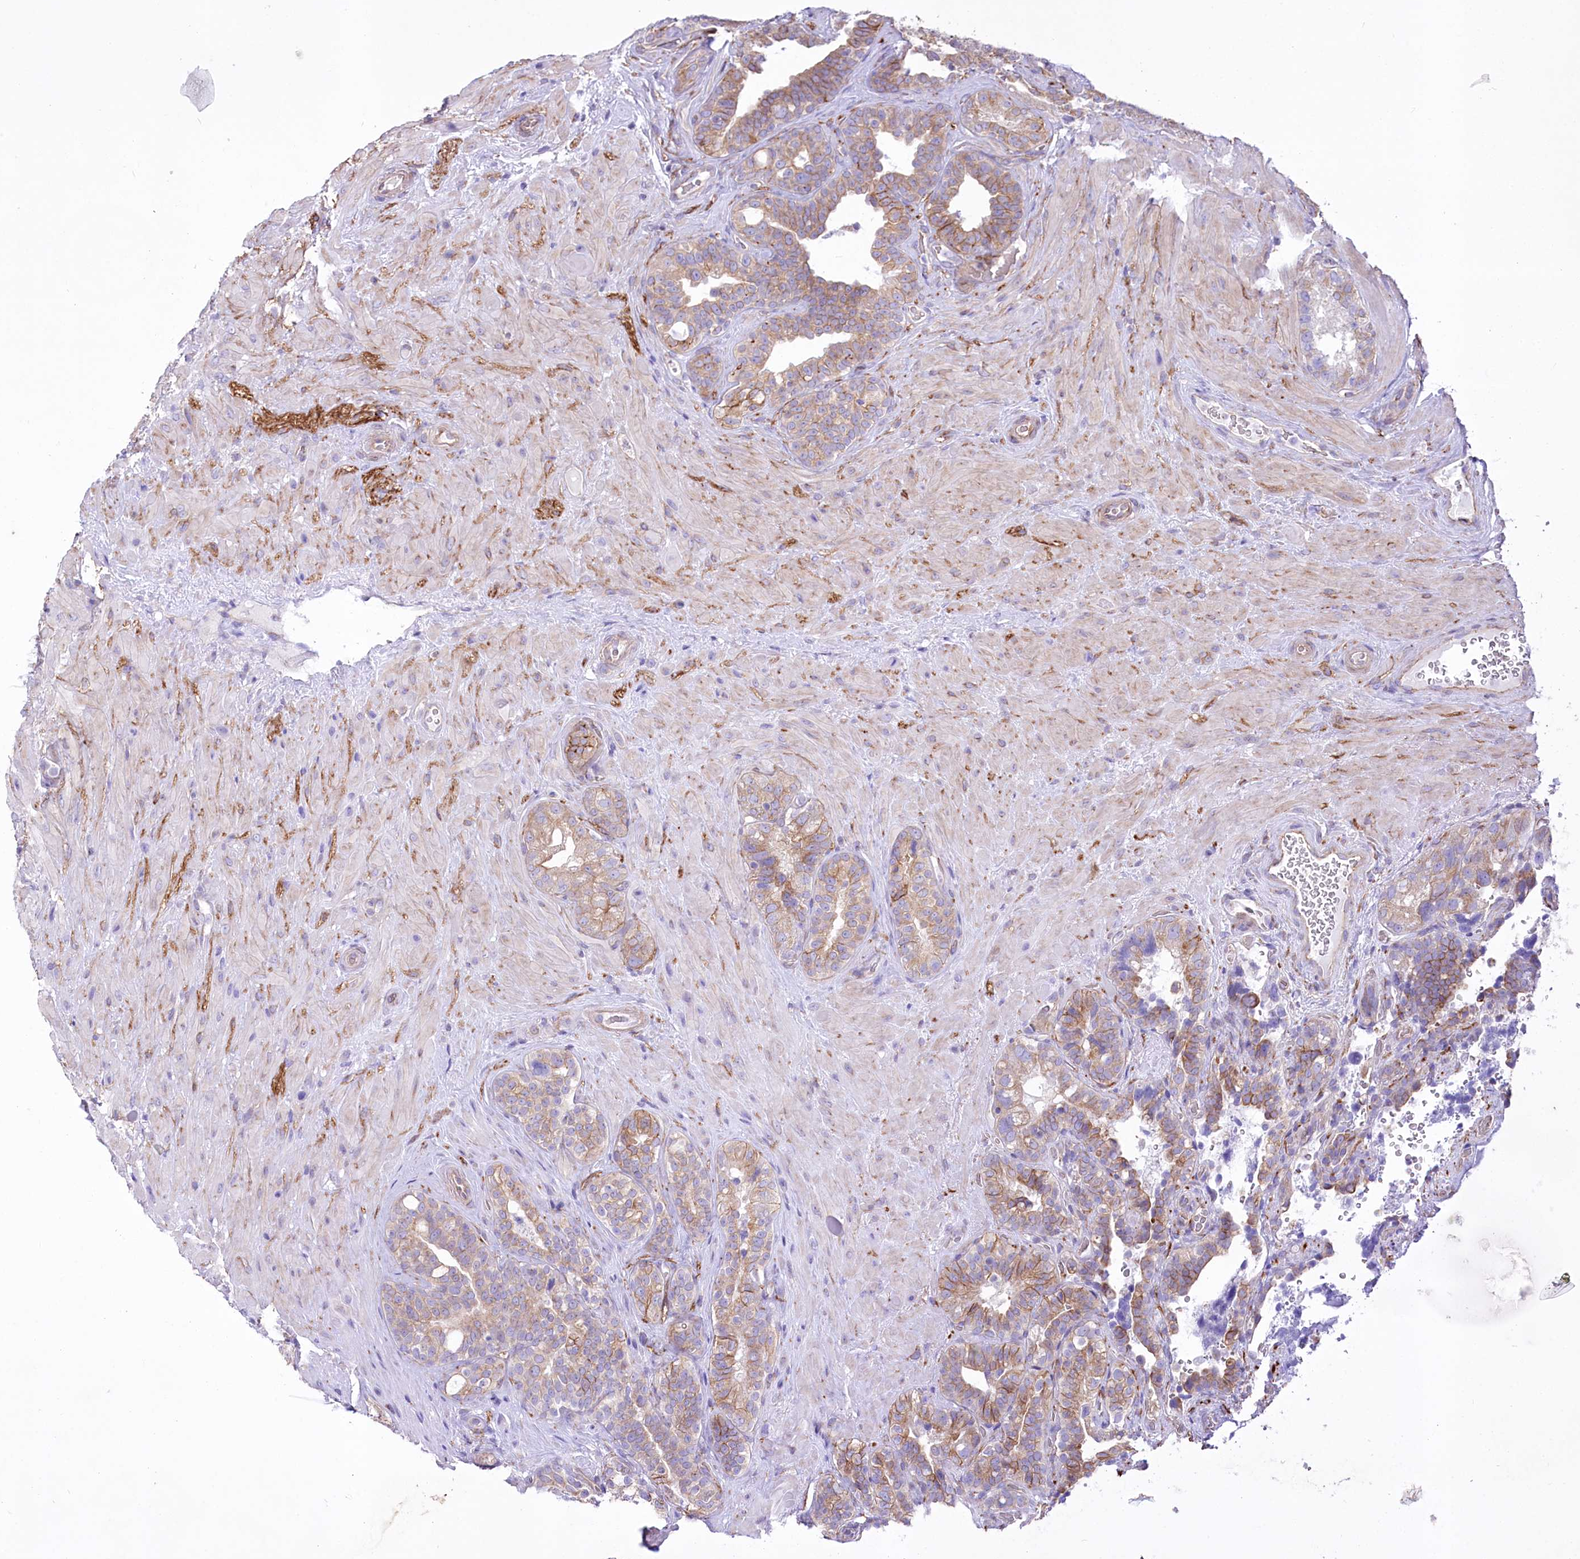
{"staining": {"intensity": "moderate", "quantity": "<25%", "location": "cytoplasmic/membranous"}, "tissue": "seminal vesicle", "cell_type": "Glandular cells", "image_type": "normal", "snomed": [{"axis": "morphology", "description": "Normal tissue, NOS"}, {"axis": "topography", "description": "Seminal veicle"}, {"axis": "topography", "description": "Peripheral nerve tissue"}], "caption": "This micrograph displays benign seminal vesicle stained with immunohistochemistry to label a protein in brown. The cytoplasmic/membranous of glandular cells show moderate positivity for the protein. Nuclei are counter-stained blue.", "gene": "LRRC34", "patient": {"sex": "male", "age": 67}}